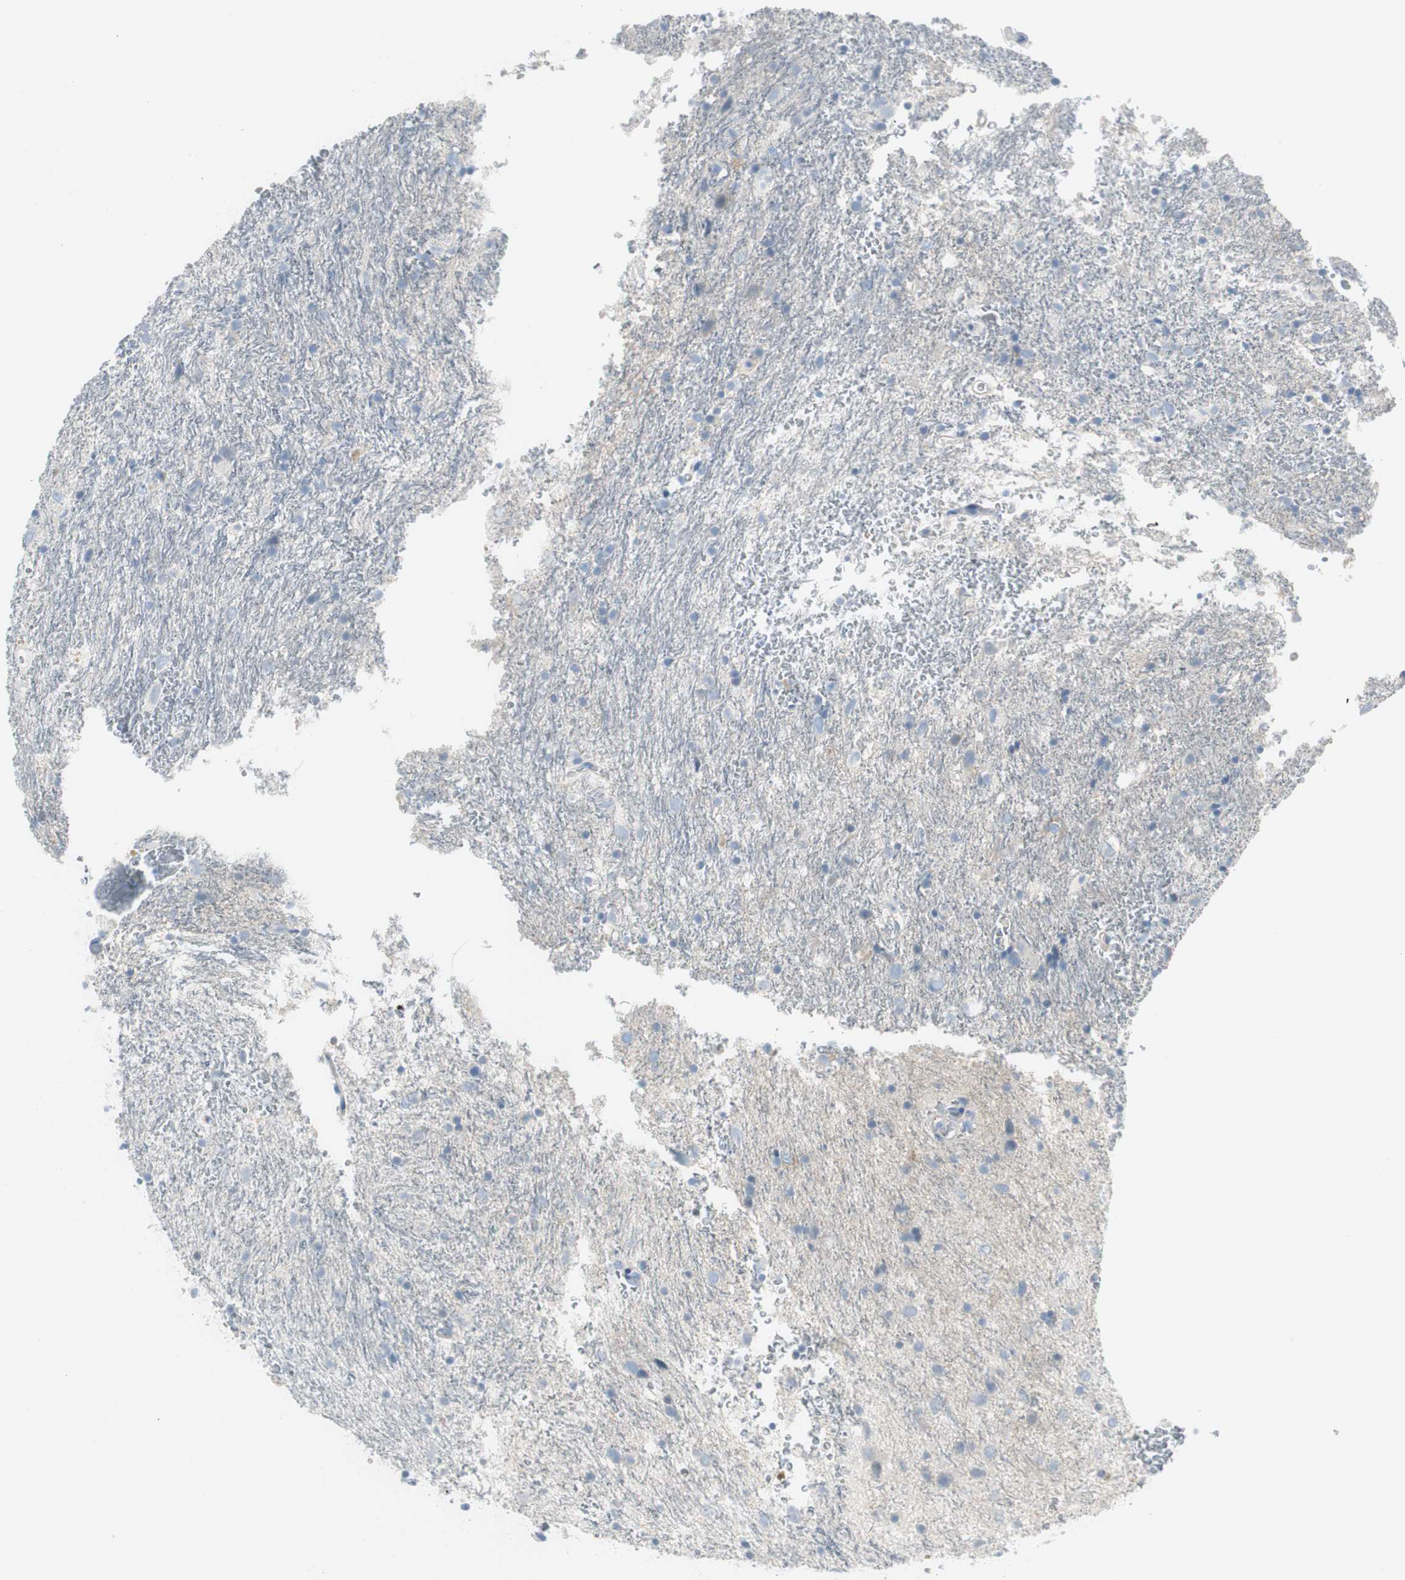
{"staining": {"intensity": "negative", "quantity": "none", "location": "none"}, "tissue": "glioma", "cell_type": "Tumor cells", "image_type": "cancer", "snomed": [{"axis": "morphology", "description": "Glioma, malignant, Low grade"}, {"axis": "topography", "description": "Brain"}], "caption": "This is an immunohistochemistry image of human malignant low-grade glioma. There is no staining in tumor cells.", "gene": "CACNA2D1", "patient": {"sex": "male", "age": 77}}